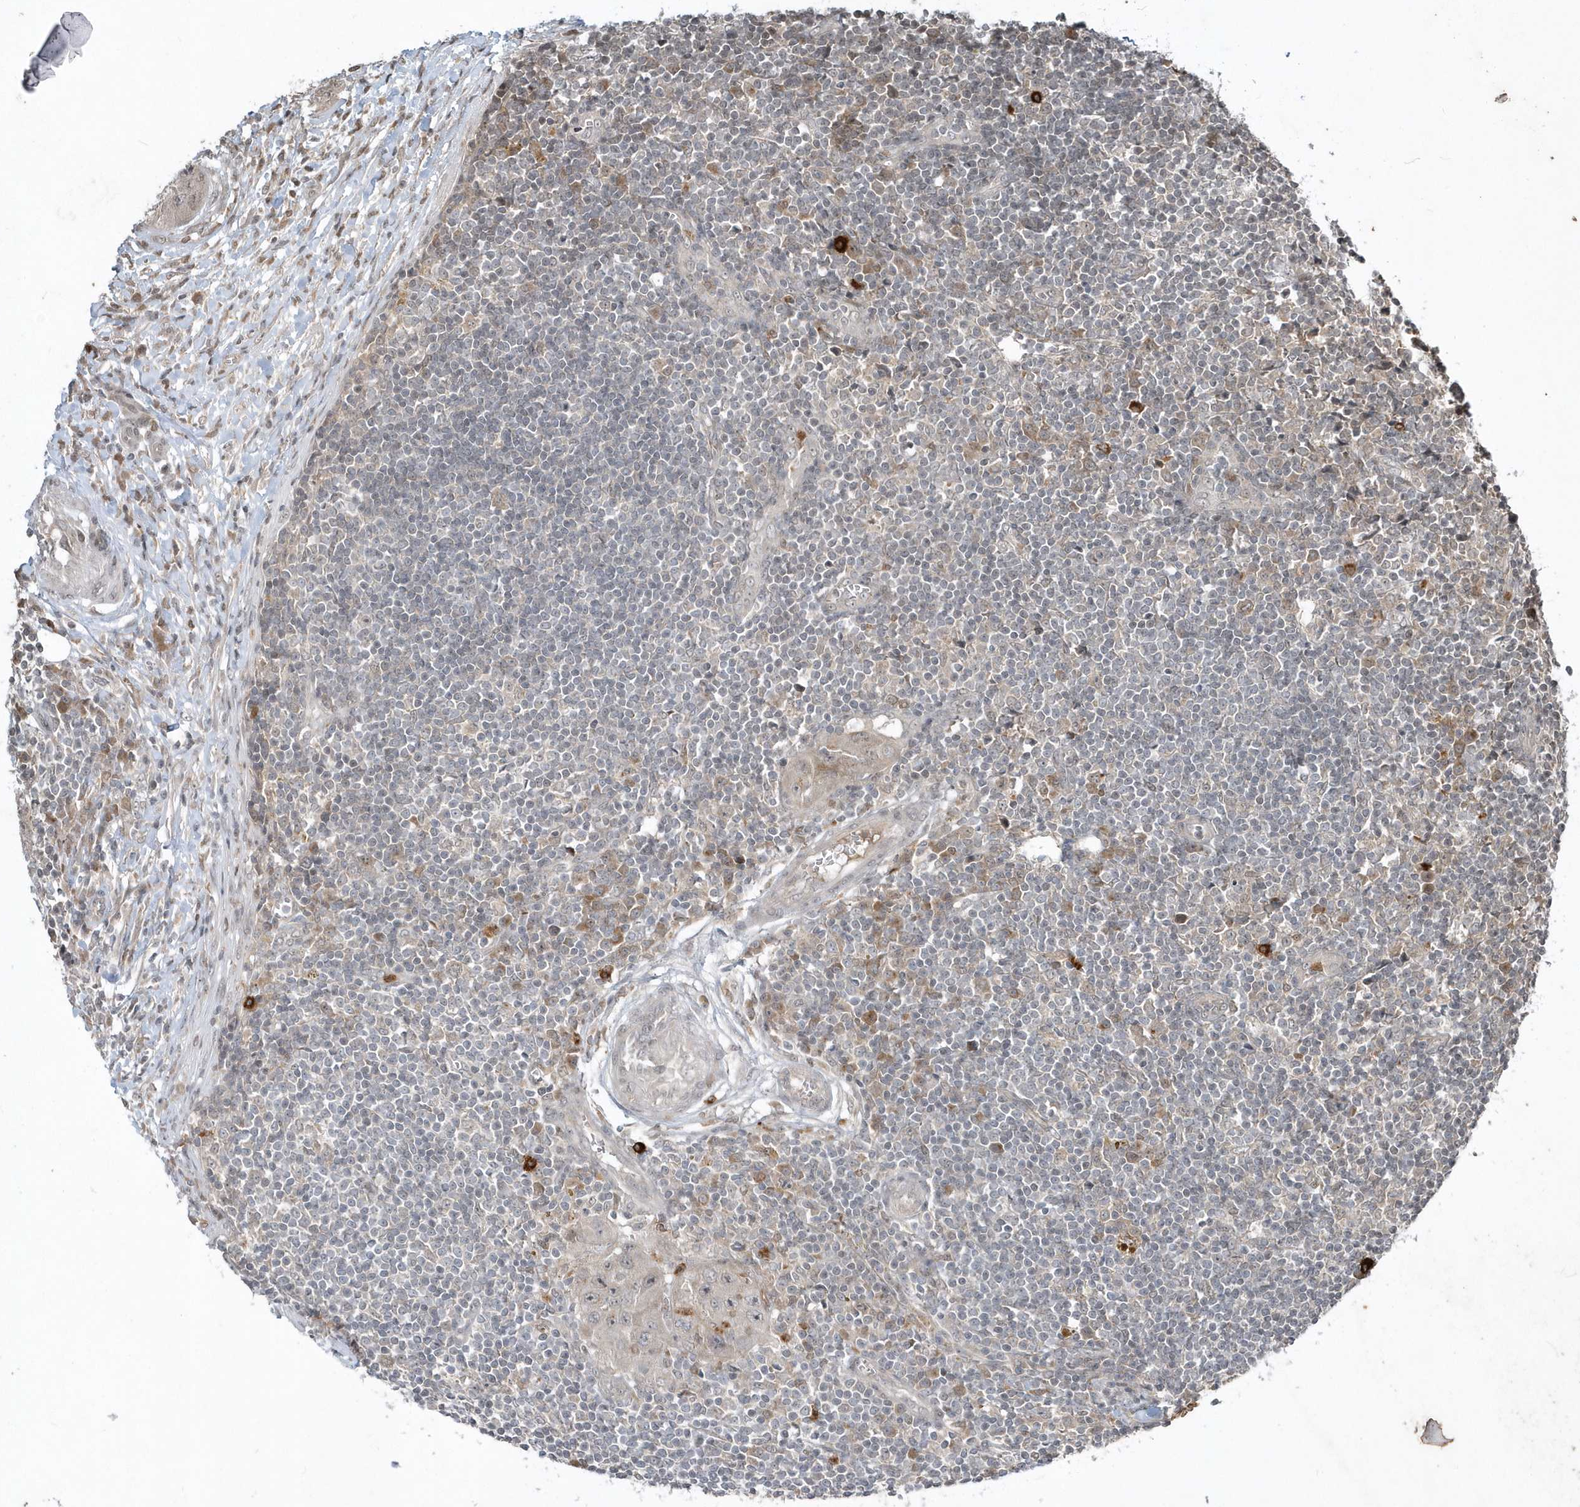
{"staining": {"intensity": "weak", "quantity": "25%-75%", "location": "cytoplasmic/membranous"}, "tissue": "lymph node", "cell_type": "Germinal center cells", "image_type": "normal", "snomed": [{"axis": "morphology", "description": "Normal tissue, NOS"}, {"axis": "morphology", "description": "Squamous cell carcinoma, metastatic, NOS"}, {"axis": "topography", "description": "Lymph node"}], "caption": "Approximately 25%-75% of germinal center cells in unremarkable lymph node show weak cytoplasmic/membranous protein staining as visualized by brown immunohistochemical staining.", "gene": "EIF2B1", "patient": {"sex": "male", "age": 73}}